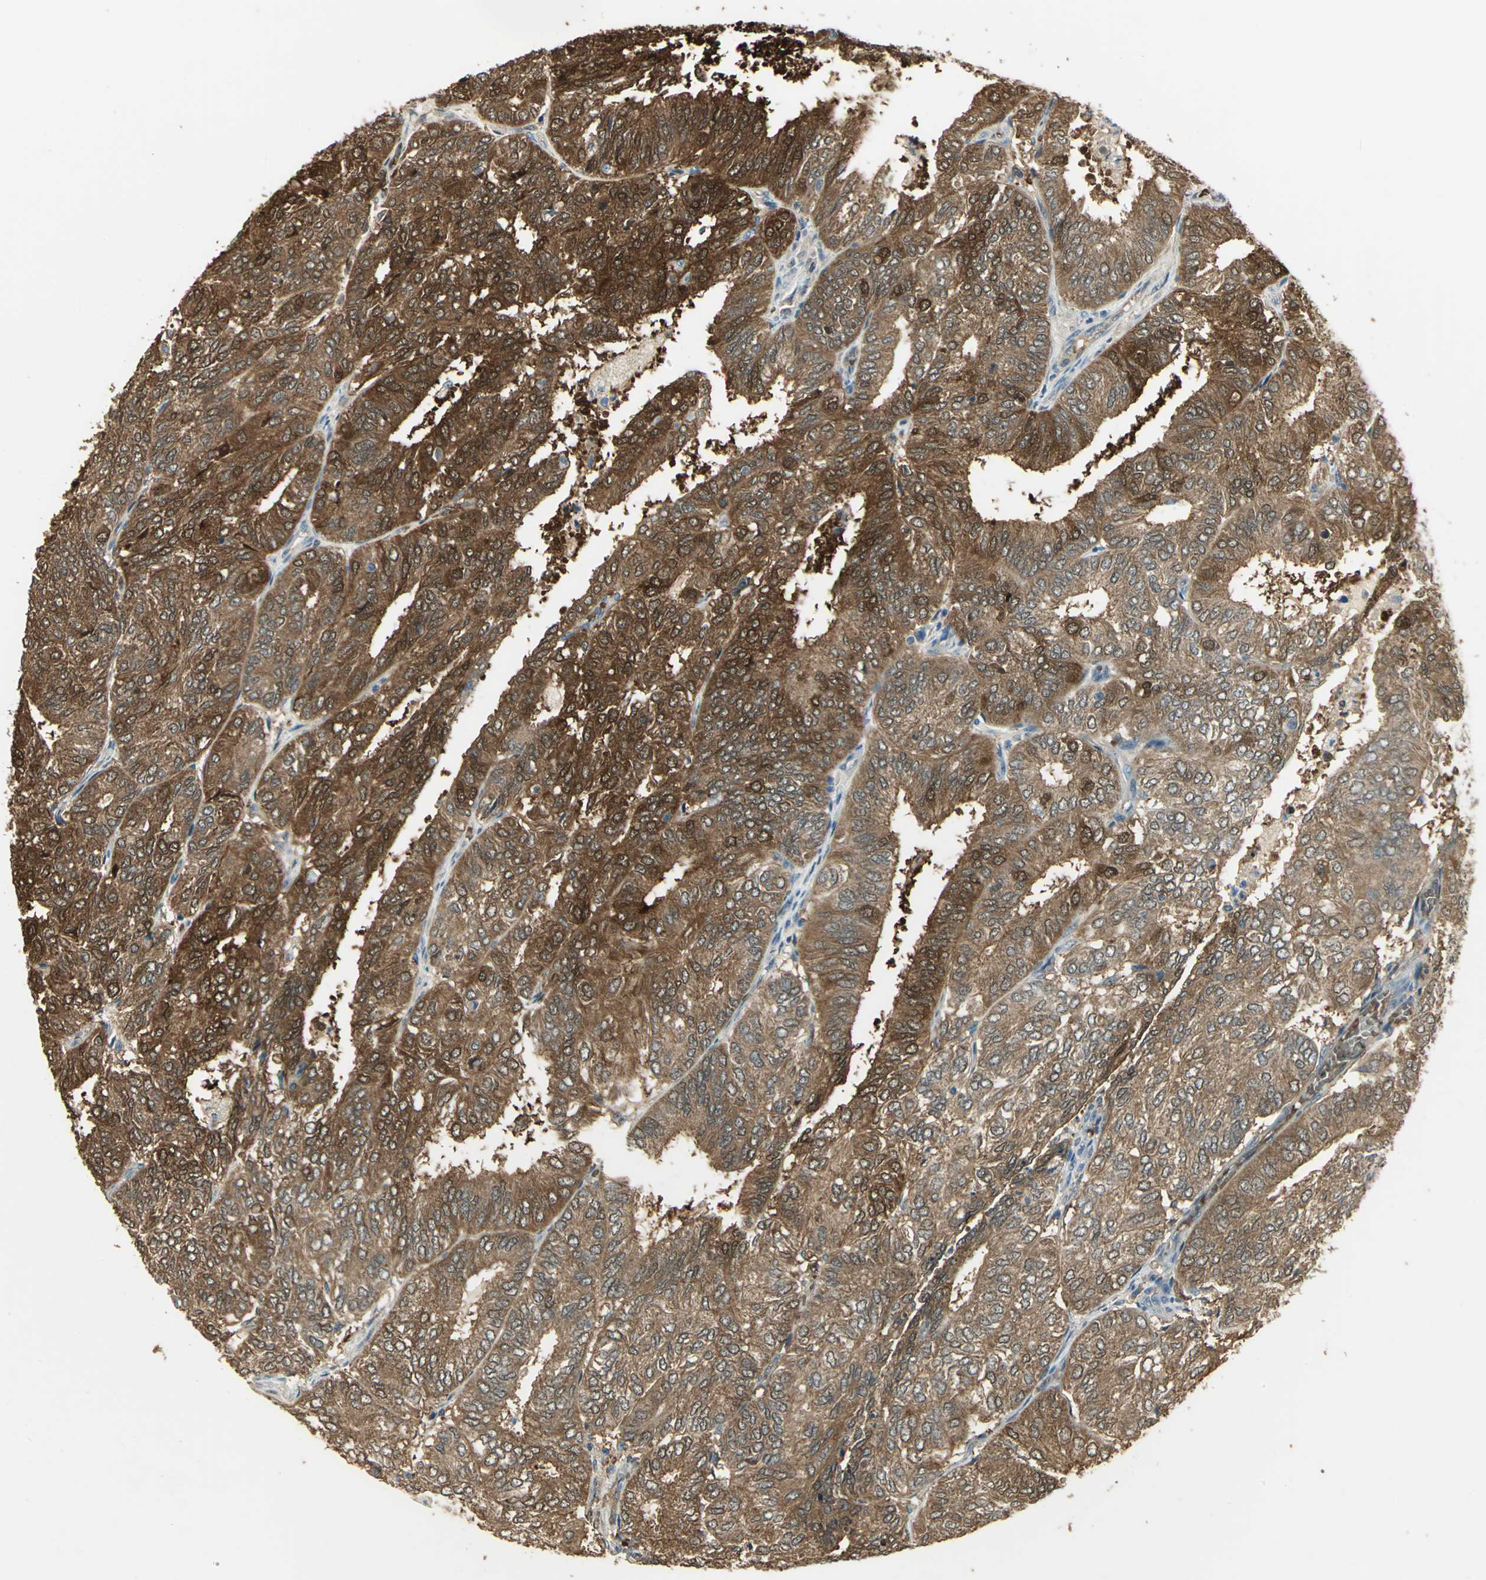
{"staining": {"intensity": "strong", "quantity": ">75%", "location": "cytoplasmic/membranous"}, "tissue": "endometrial cancer", "cell_type": "Tumor cells", "image_type": "cancer", "snomed": [{"axis": "morphology", "description": "Adenocarcinoma, NOS"}, {"axis": "topography", "description": "Uterus"}], "caption": "A brown stain highlights strong cytoplasmic/membranous expression of a protein in human endometrial adenocarcinoma tumor cells.", "gene": "DDAH1", "patient": {"sex": "female", "age": 60}}